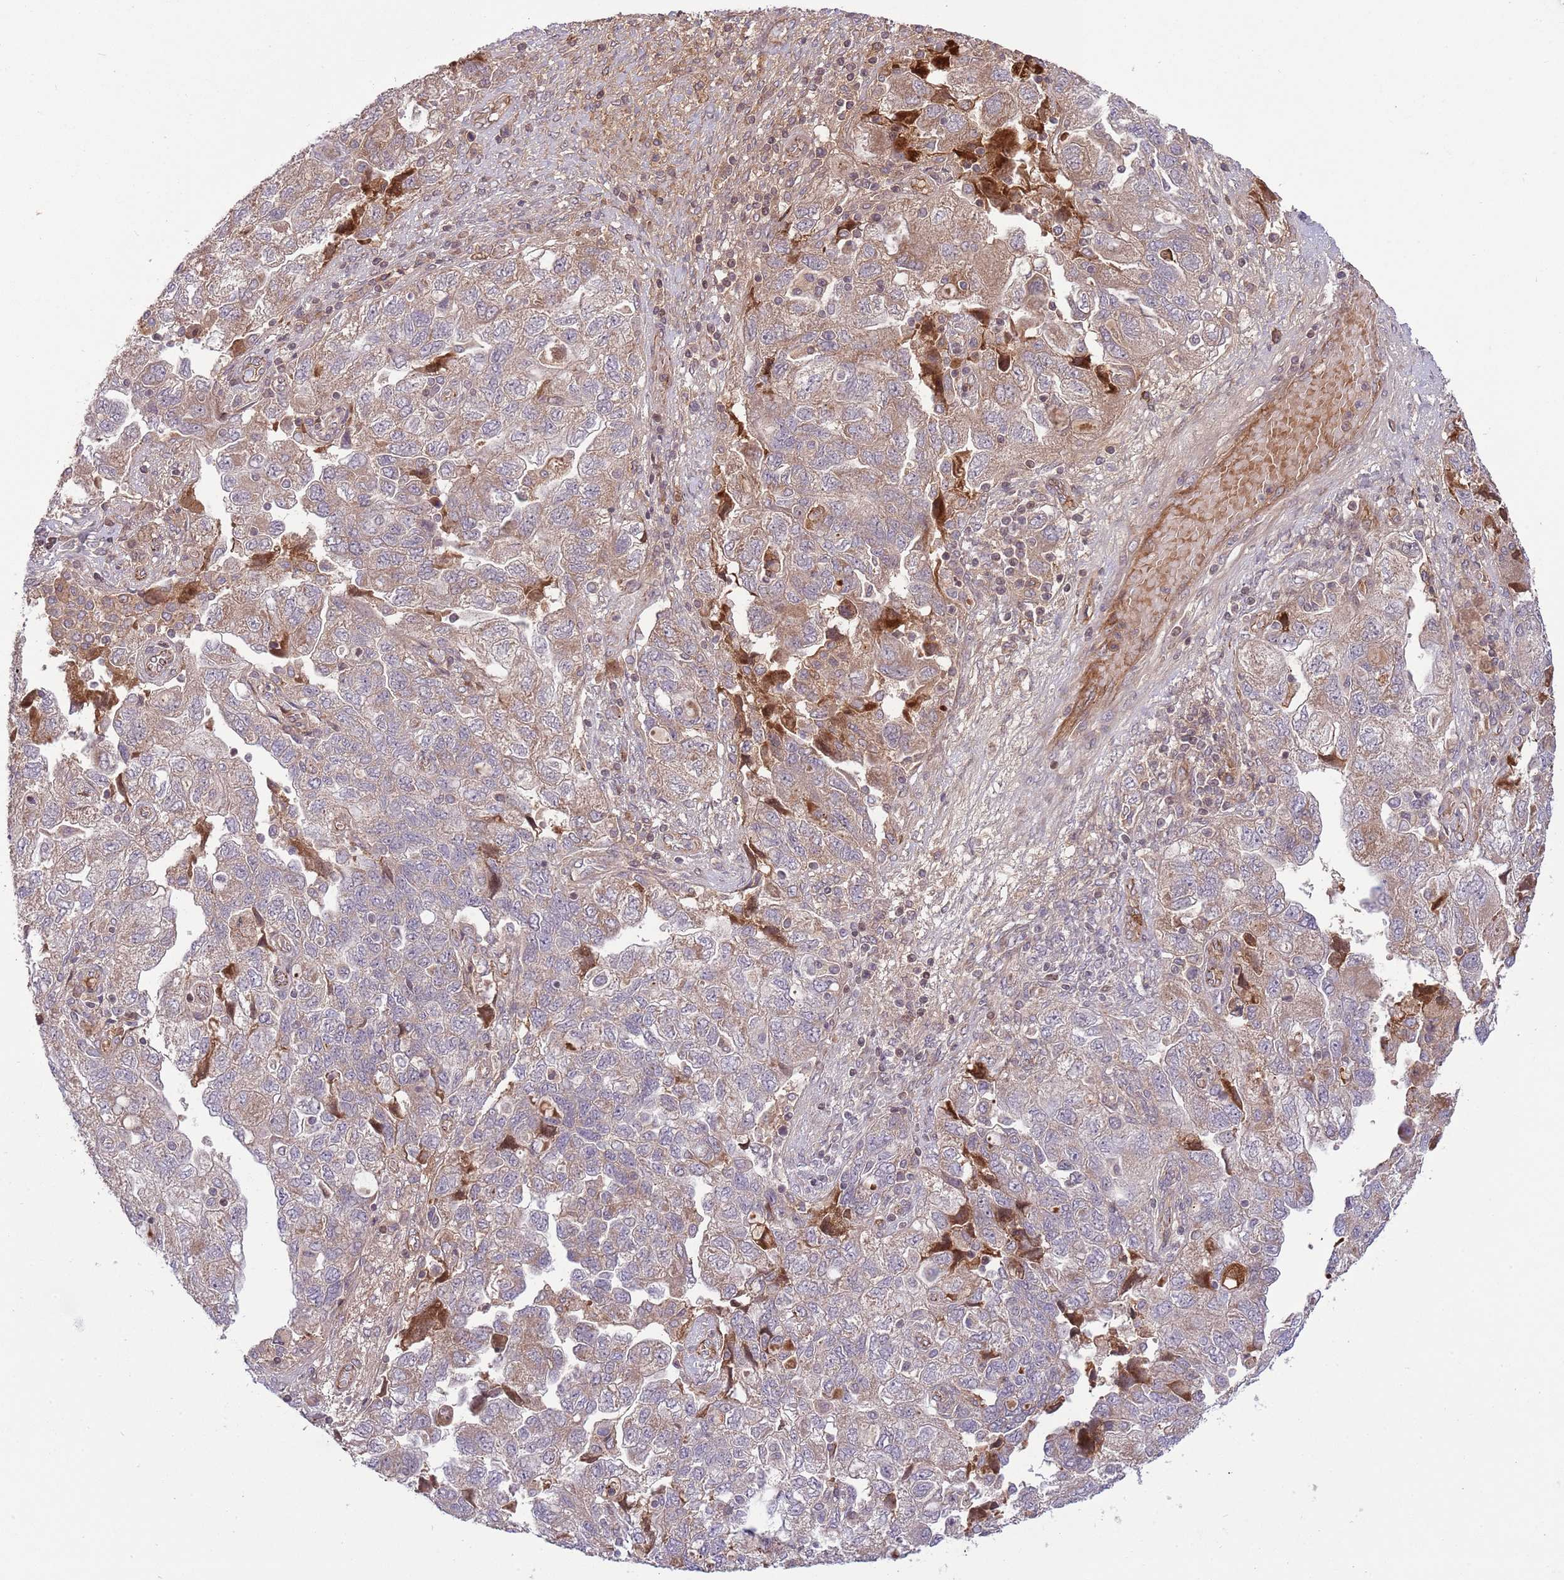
{"staining": {"intensity": "weak", "quantity": "25%-75%", "location": "cytoplasmic/membranous"}, "tissue": "ovarian cancer", "cell_type": "Tumor cells", "image_type": "cancer", "snomed": [{"axis": "morphology", "description": "Carcinoma, NOS"}, {"axis": "morphology", "description": "Cystadenocarcinoma, serous, NOS"}, {"axis": "topography", "description": "Ovary"}], "caption": "Human ovarian cancer (carcinoma) stained with a protein marker shows weak staining in tumor cells.", "gene": "DPP10", "patient": {"sex": "female", "age": 69}}